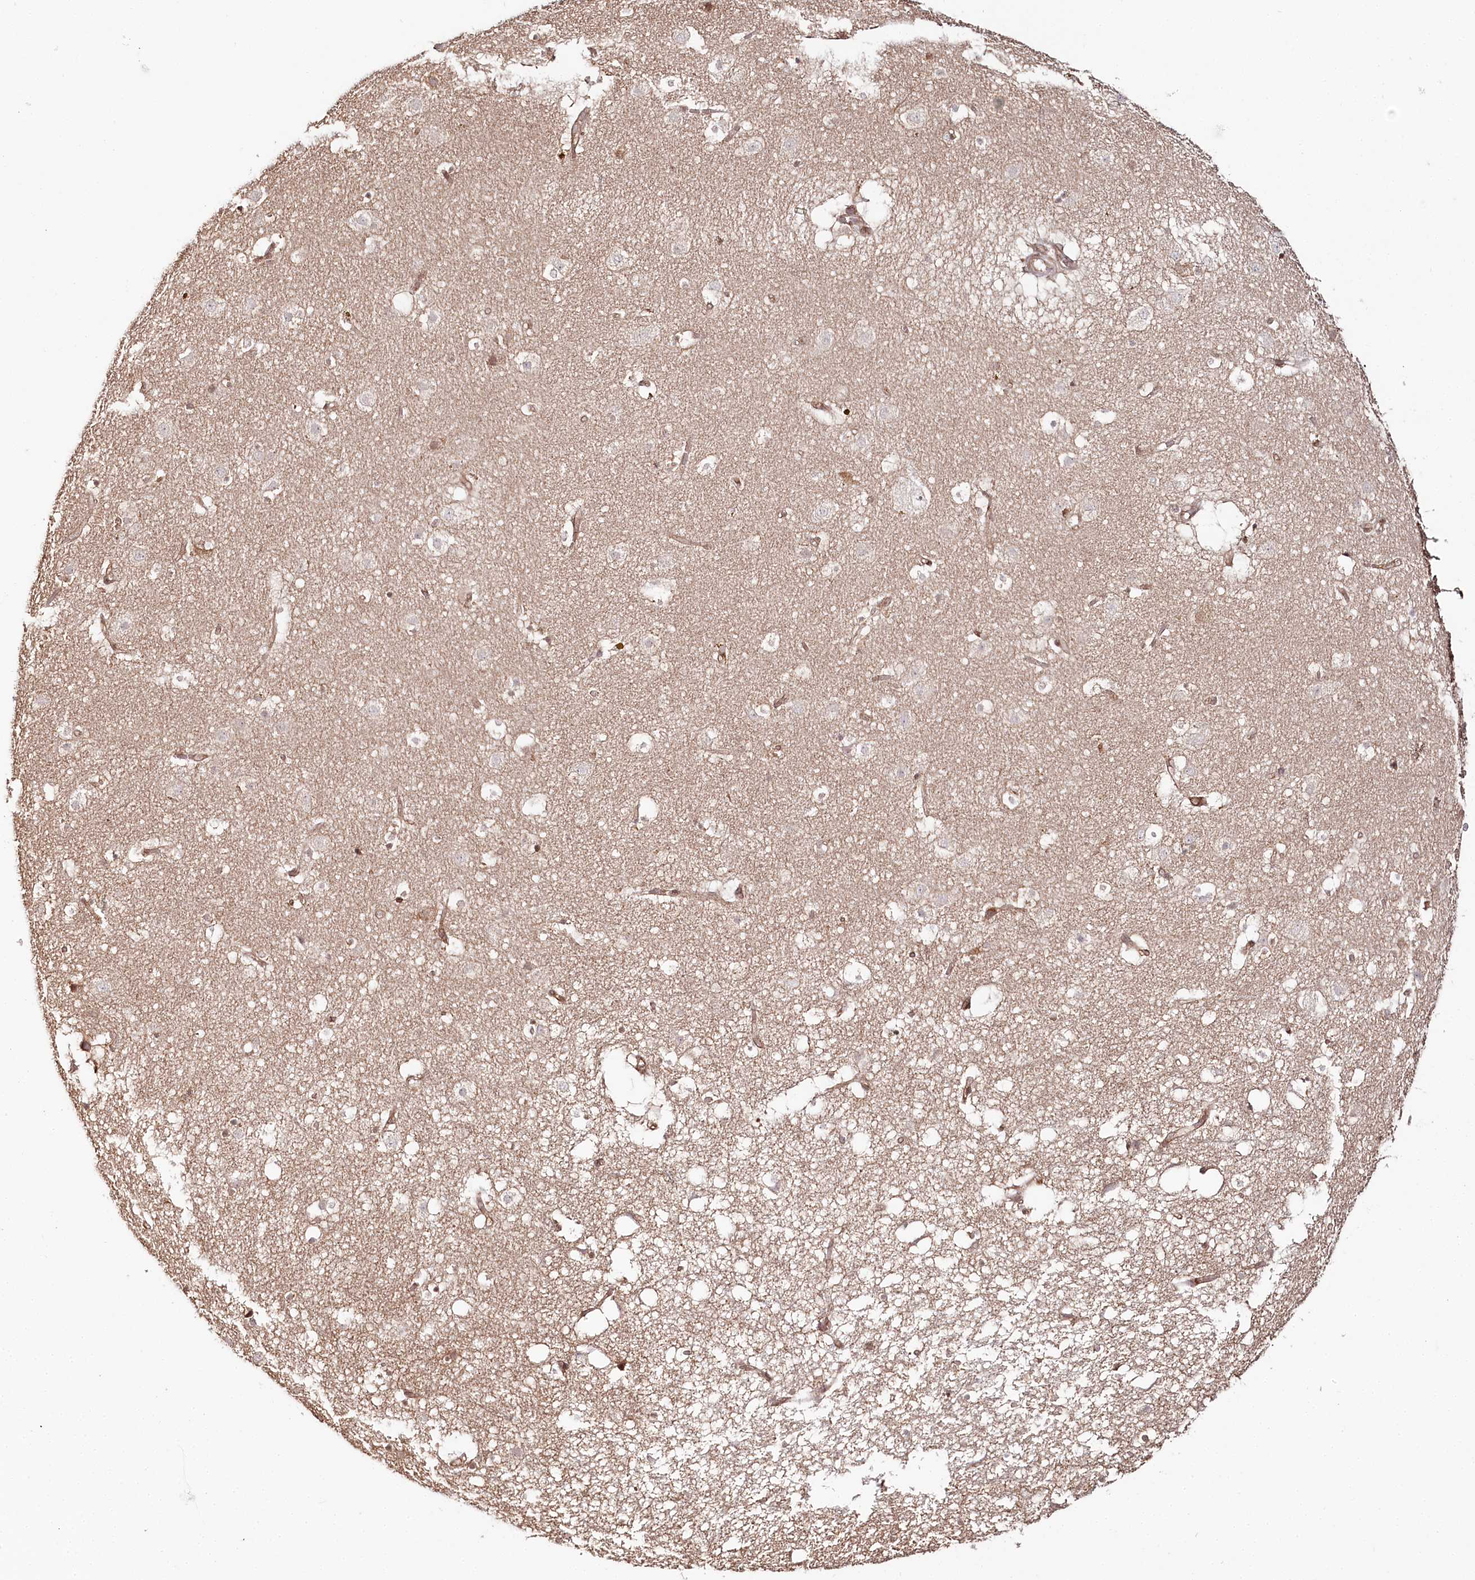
{"staining": {"intensity": "moderate", "quantity": "<25%", "location": "cytoplasmic/membranous"}, "tissue": "caudate", "cell_type": "Glial cells", "image_type": "normal", "snomed": [{"axis": "morphology", "description": "Normal tissue, NOS"}, {"axis": "topography", "description": "Lateral ventricle wall"}], "caption": "High-power microscopy captured an IHC photomicrograph of normal caudate, revealing moderate cytoplasmic/membranous positivity in about <25% of glial cells. (DAB (3,3'-diaminobenzidine) IHC with brightfield microscopy, high magnification).", "gene": "OTUD4", "patient": {"sex": "male", "age": 70}}